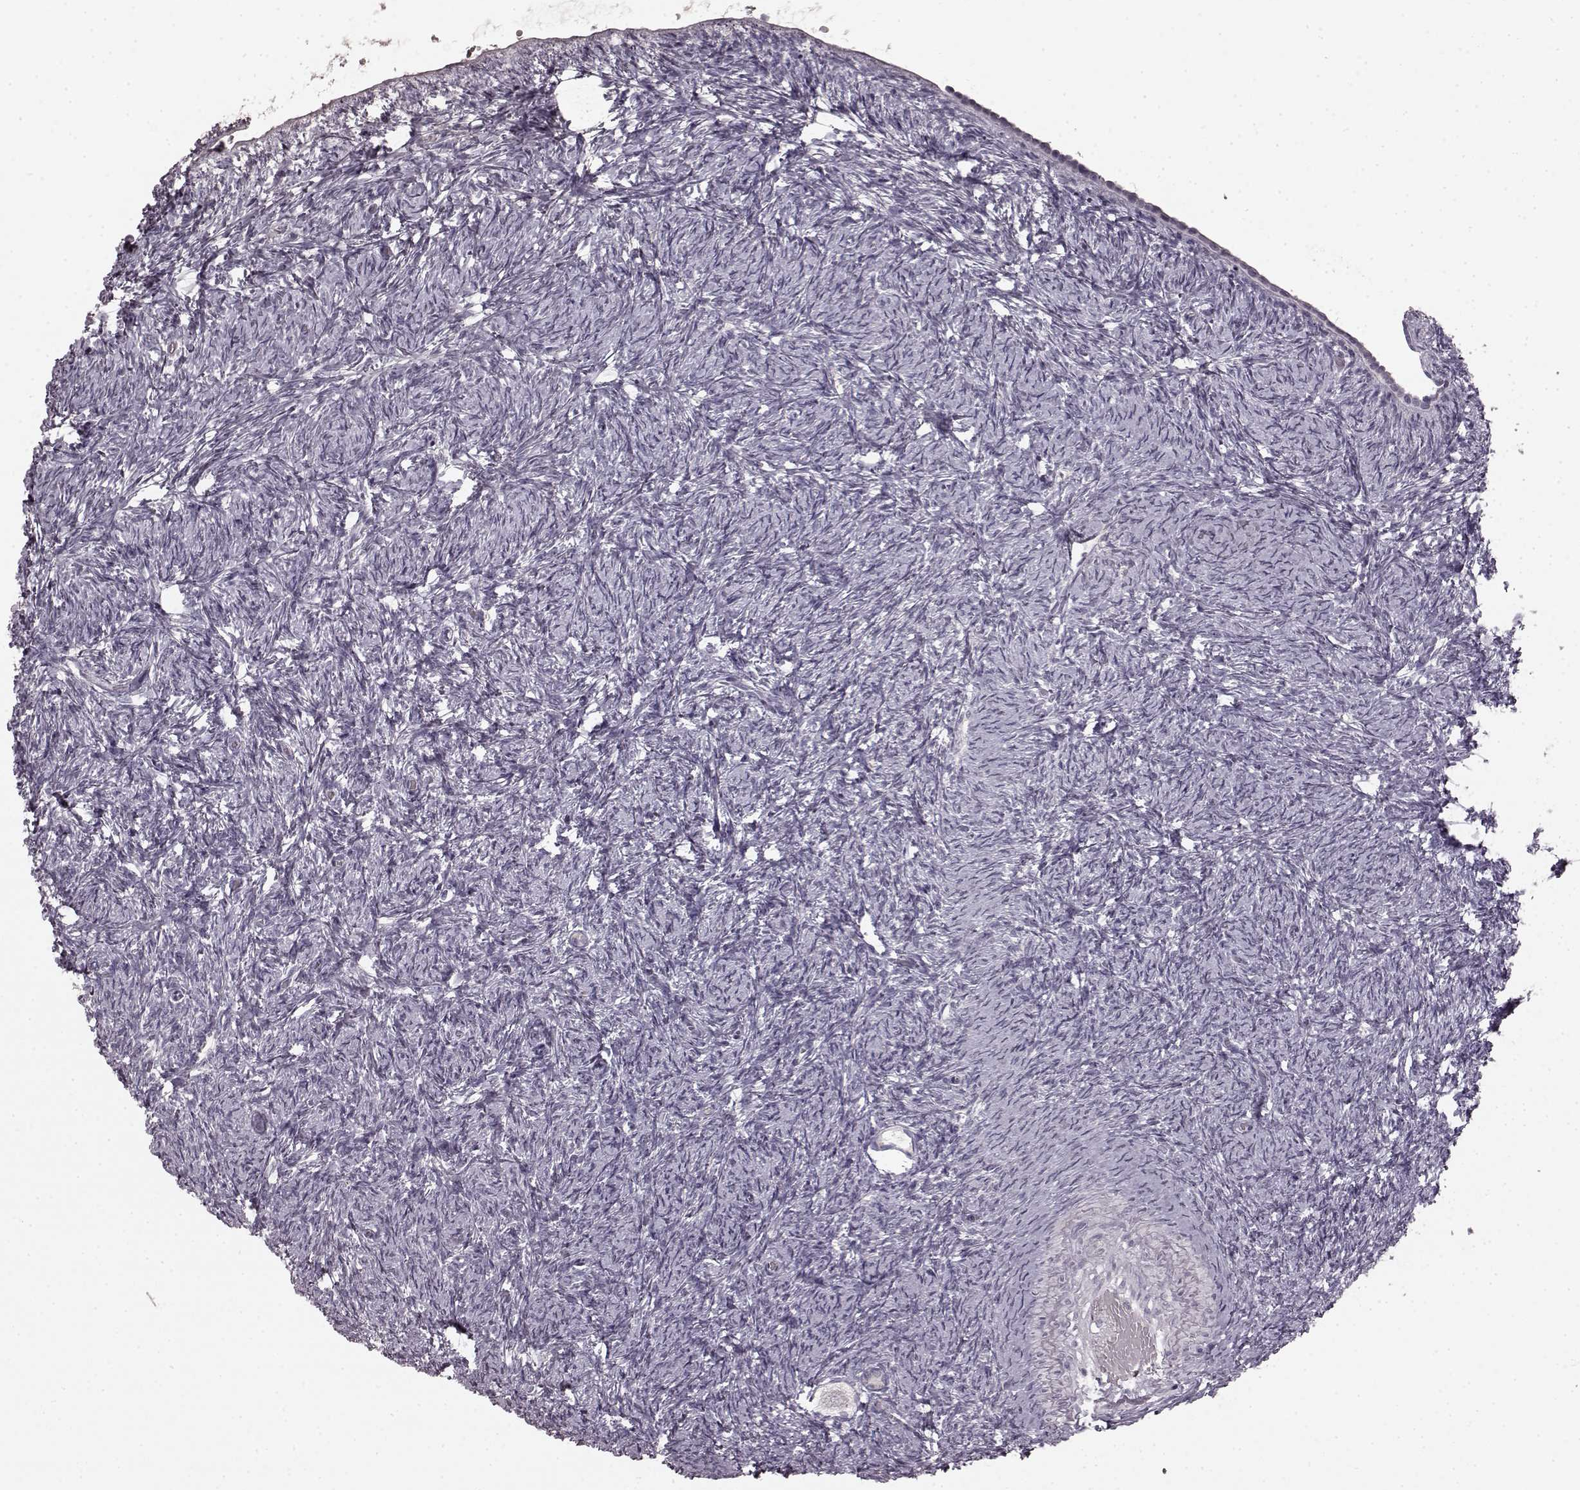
{"staining": {"intensity": "negative", "quantity": "none", "location": "none"}, "tissue": "ovary", "cell_type": "Ovarian stroma cells", "image_type": "normal", "snomed": [{"axis": "morphology", "description": "Normal tissue, NOS"}, {"axis": "topography", "description": "Ovary"}], "caption": "This is an IHC photomicrograph of benign human ovary. There is no expression in ovarian stroma cells.", "gene": "CCNA2", "patient": {"sex": "female", "age": 39}}